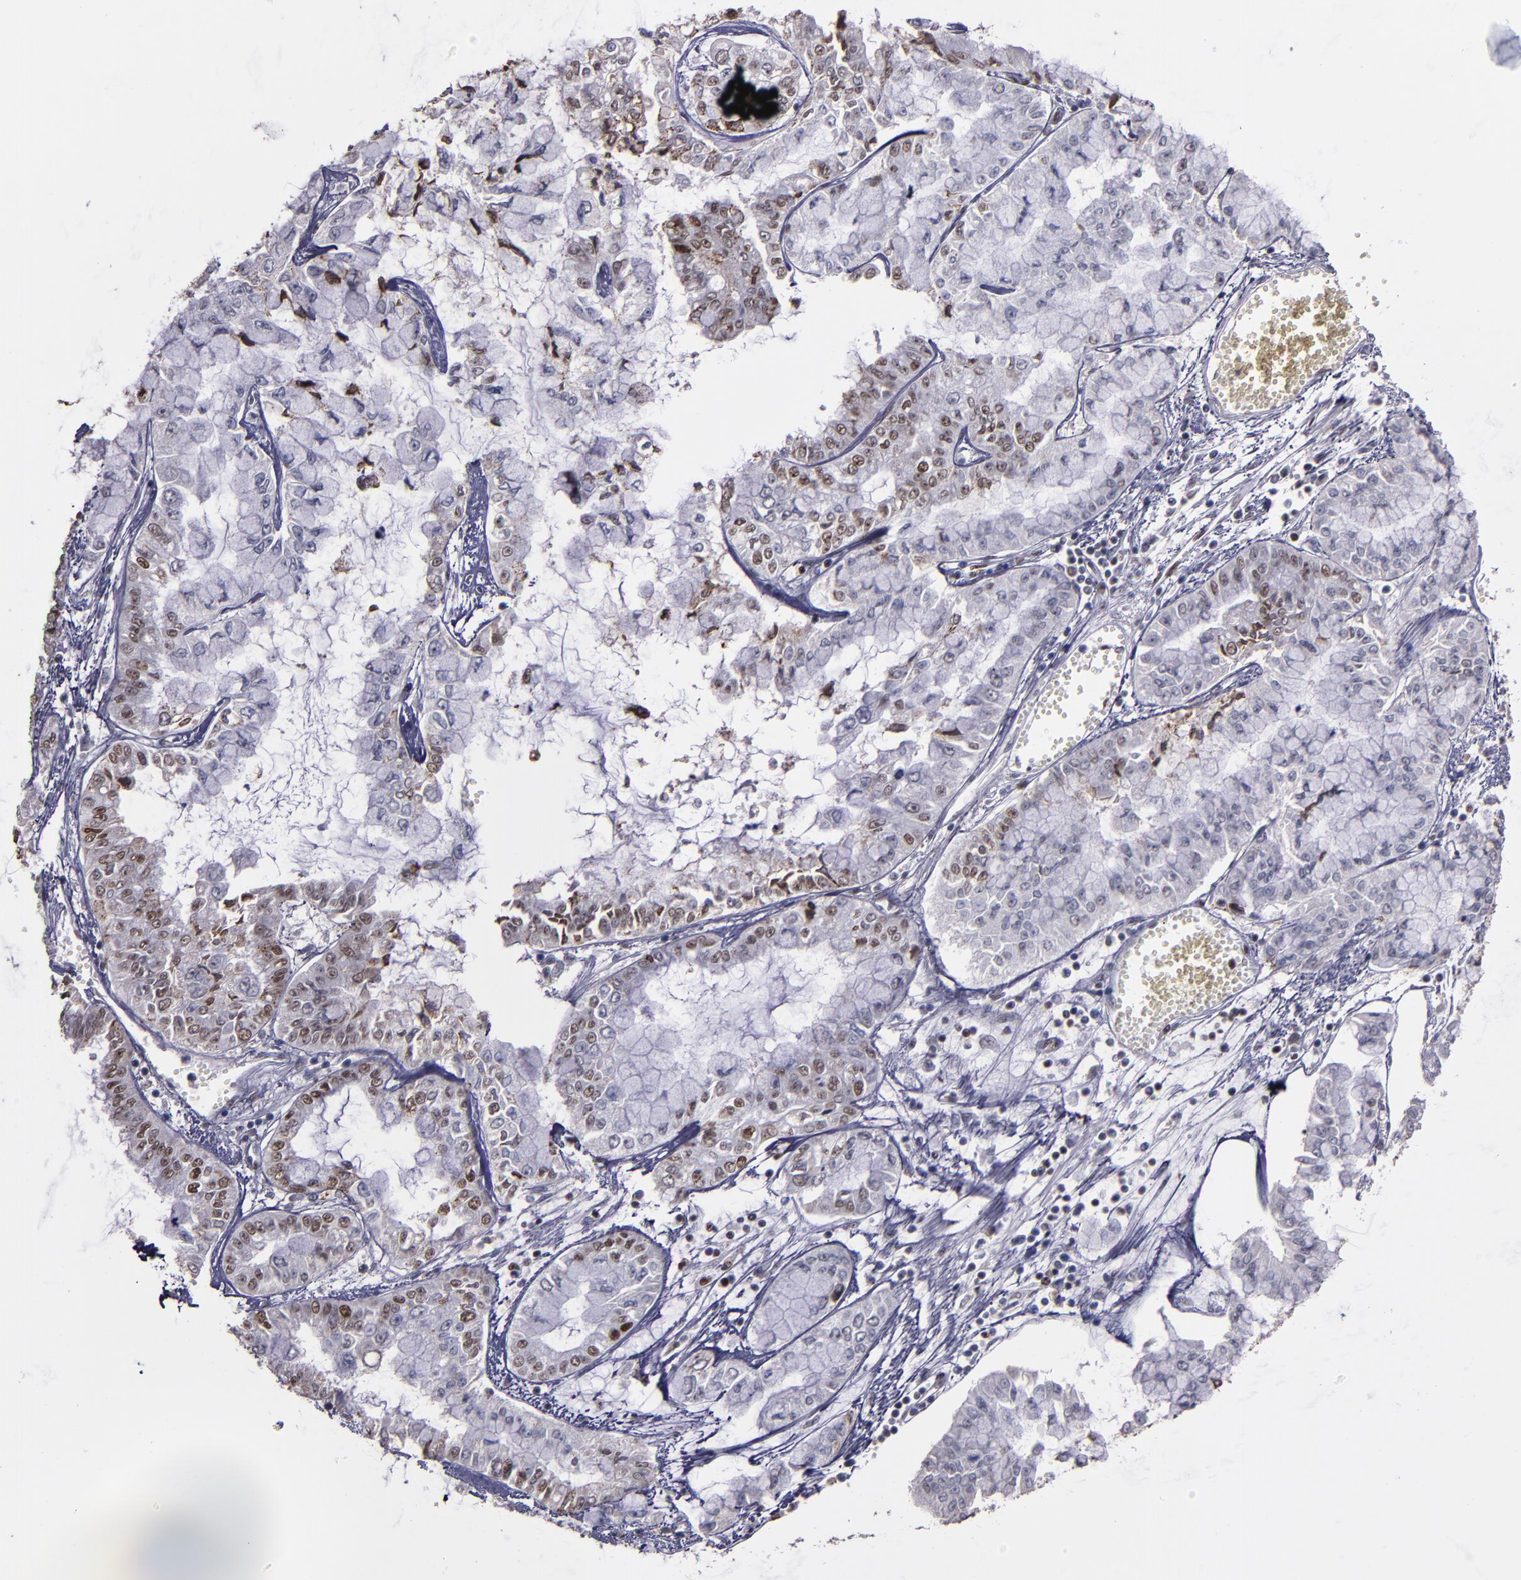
{"staining": {"intensity": "moderate", "quantity": "<25%", "location": "nuclear"}, "tissue": "liver cancer", "cell_type": "Tumor cells", "image_type": "cancer", "snomed": [{"axis": "morphology", "description": "Cholangiocarcinoma"}, {"axis": "topography", "description": "Liver"}], "caption": "Immunohistochemical staining of human liver cancer shows low levels of moderate nuclear expression in approximately <25% of tumor cells.", "gene": "PPP4R3A", "patient": {"sex": "female", "age": 79}}